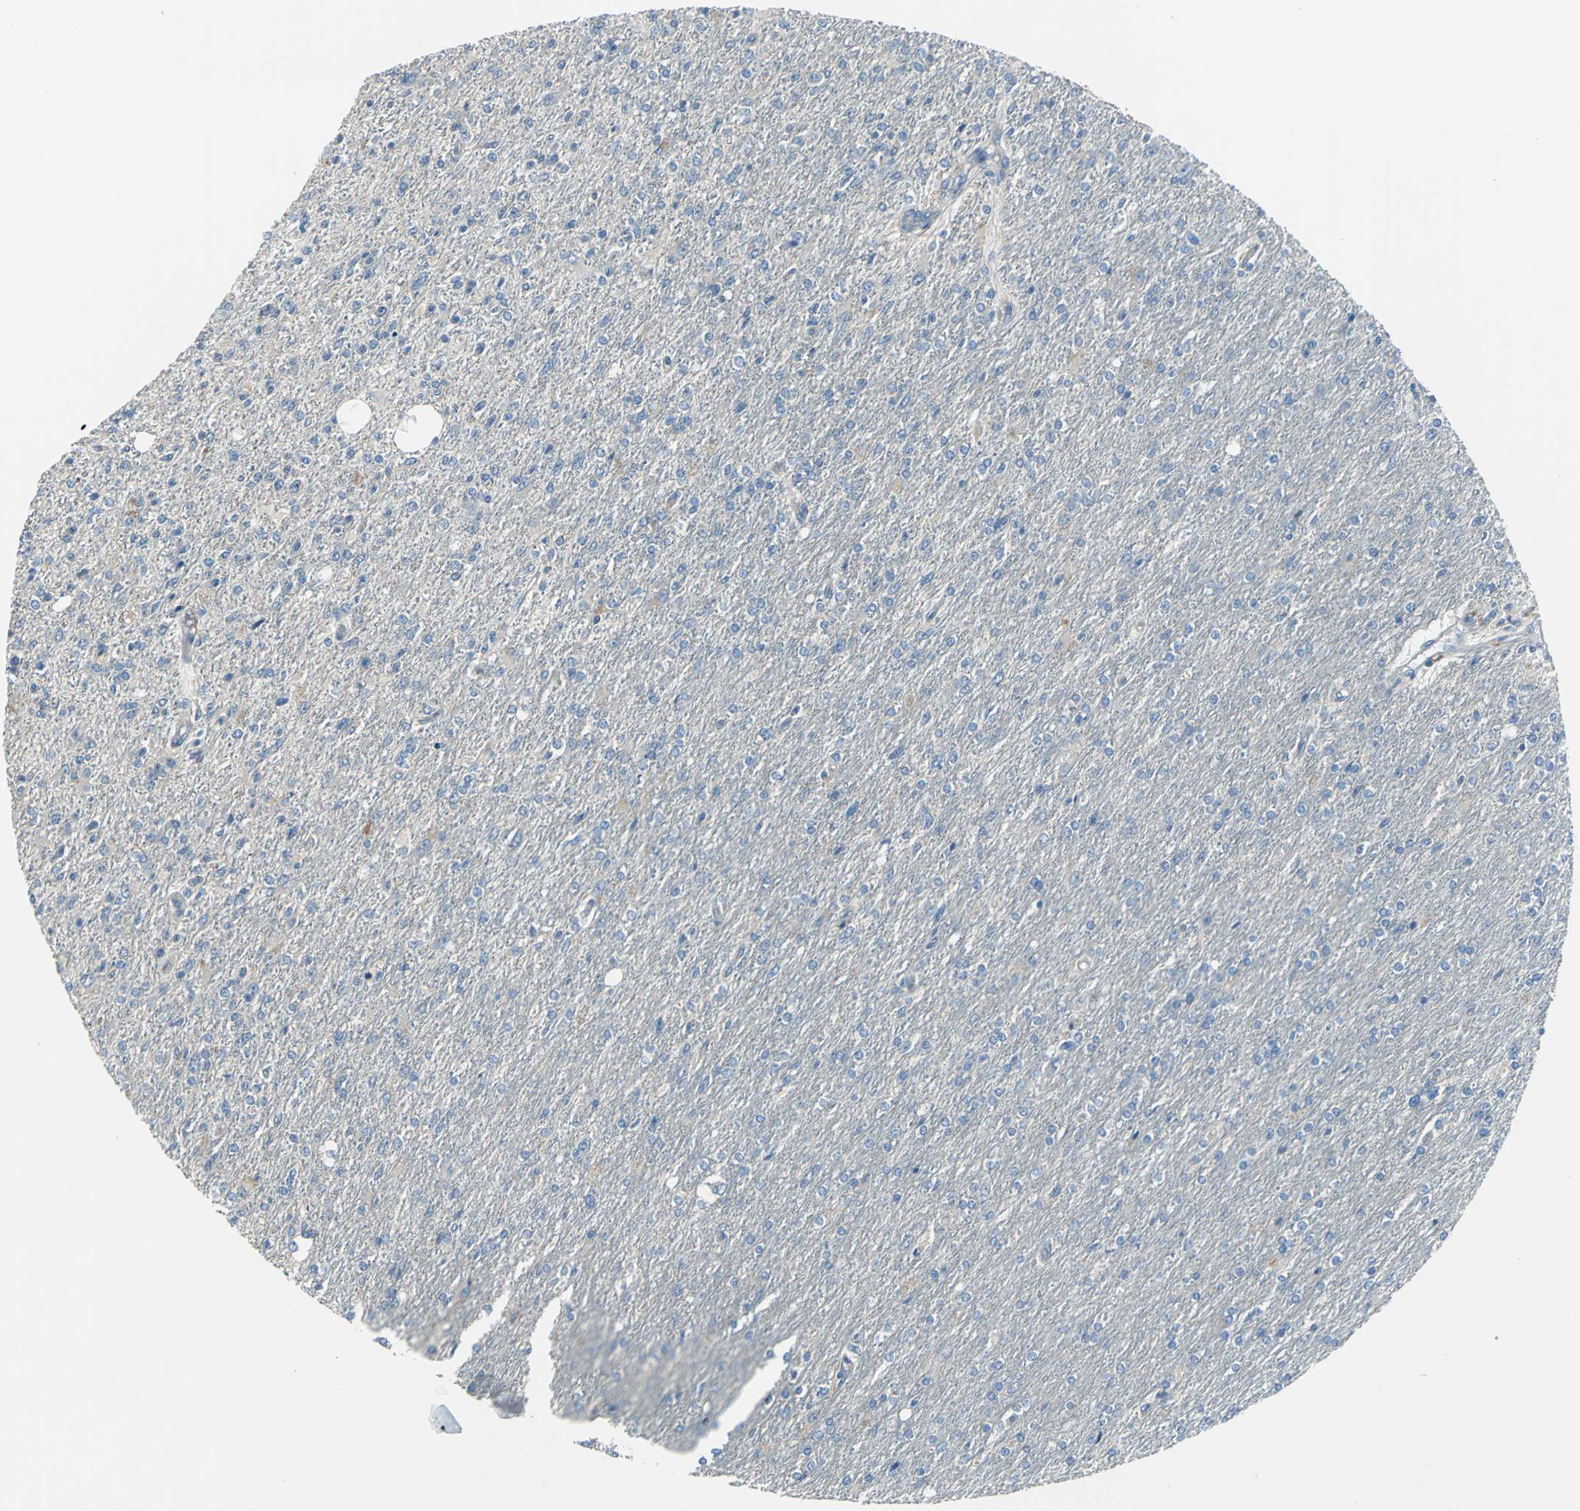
{"staining": {"intensity": "weak", "quantity": ">75%", "location": "cytoplasmic/membranous"}, "tissue": "glioma", "cell_type": "Tumor cells", "image_type": "cancer", "snomed": [{"axis": "morphology", "description": "Glioma, malignant, High grade"}, {"axis": "topography", "description": "Cerebral cortex"}], "caption": "Immunohistochemistry (IHC) histopathology image of neoplastic tissue: malignant high-grade glioma stained using immunohistochemistry reveals low levels of weak protein expression localized specifically in the cytoplasmic/membranous of tumor cells, appearing as a cytoplasmic/membranous brown color.", "gene": "SLC16A7", "patient": {"sex": "male", "age": 76}}